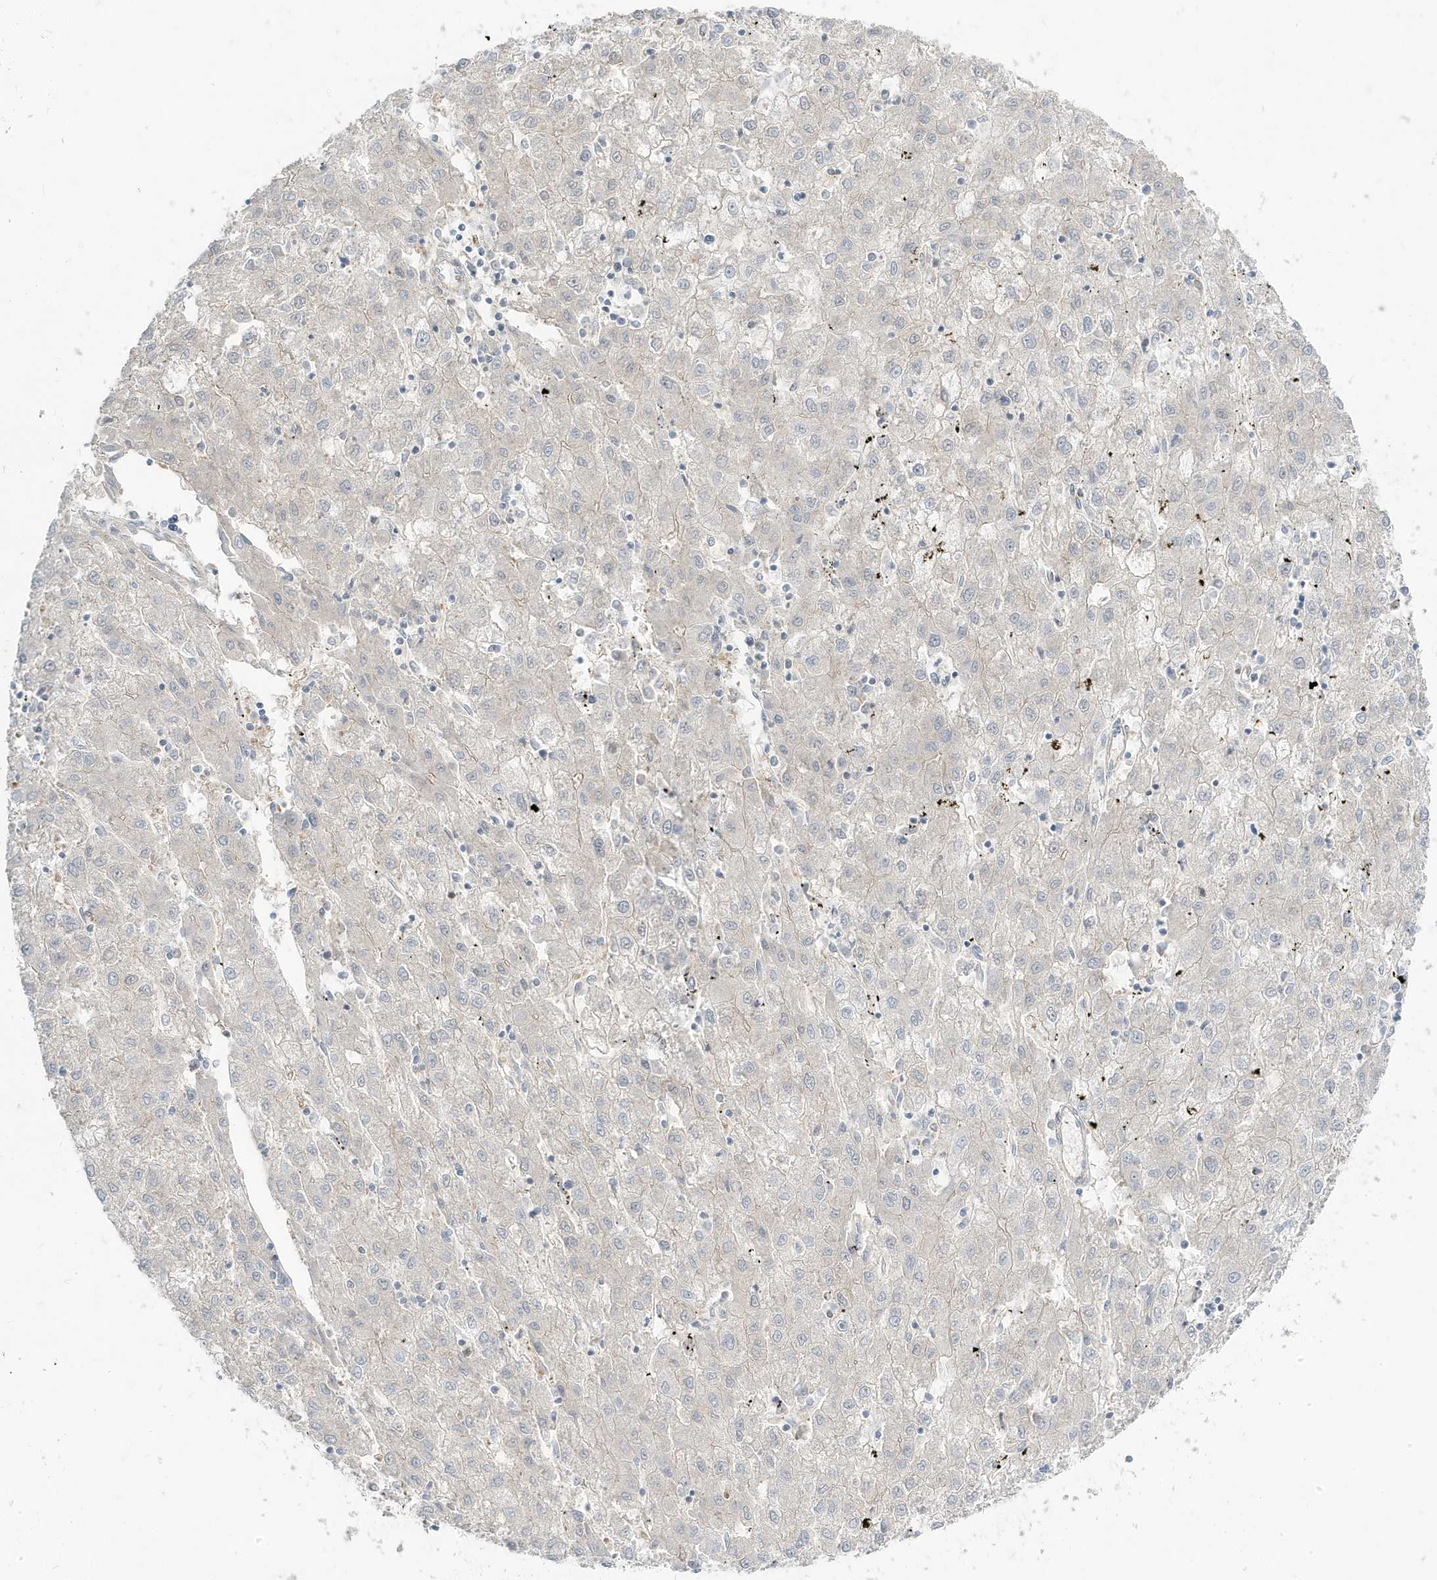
{"staining": {"intensity": "negative", "quantity": "none", "location": "none"}, "tissue": "liver cancer", "cell_type": "Tumor cells", "image_type": "cancer", "snomed": [{"axis": "morphology", "description": "Carcinoma, Hepatocellular, NOS"}, {"axis": "topography", "description": "Liver"}], "caption": "This is an IHC histopathology image of liver cancer. There is no positivity in tumor cells.", "gene": "STAM", "patient": {"sex": "male", "age": 72}}